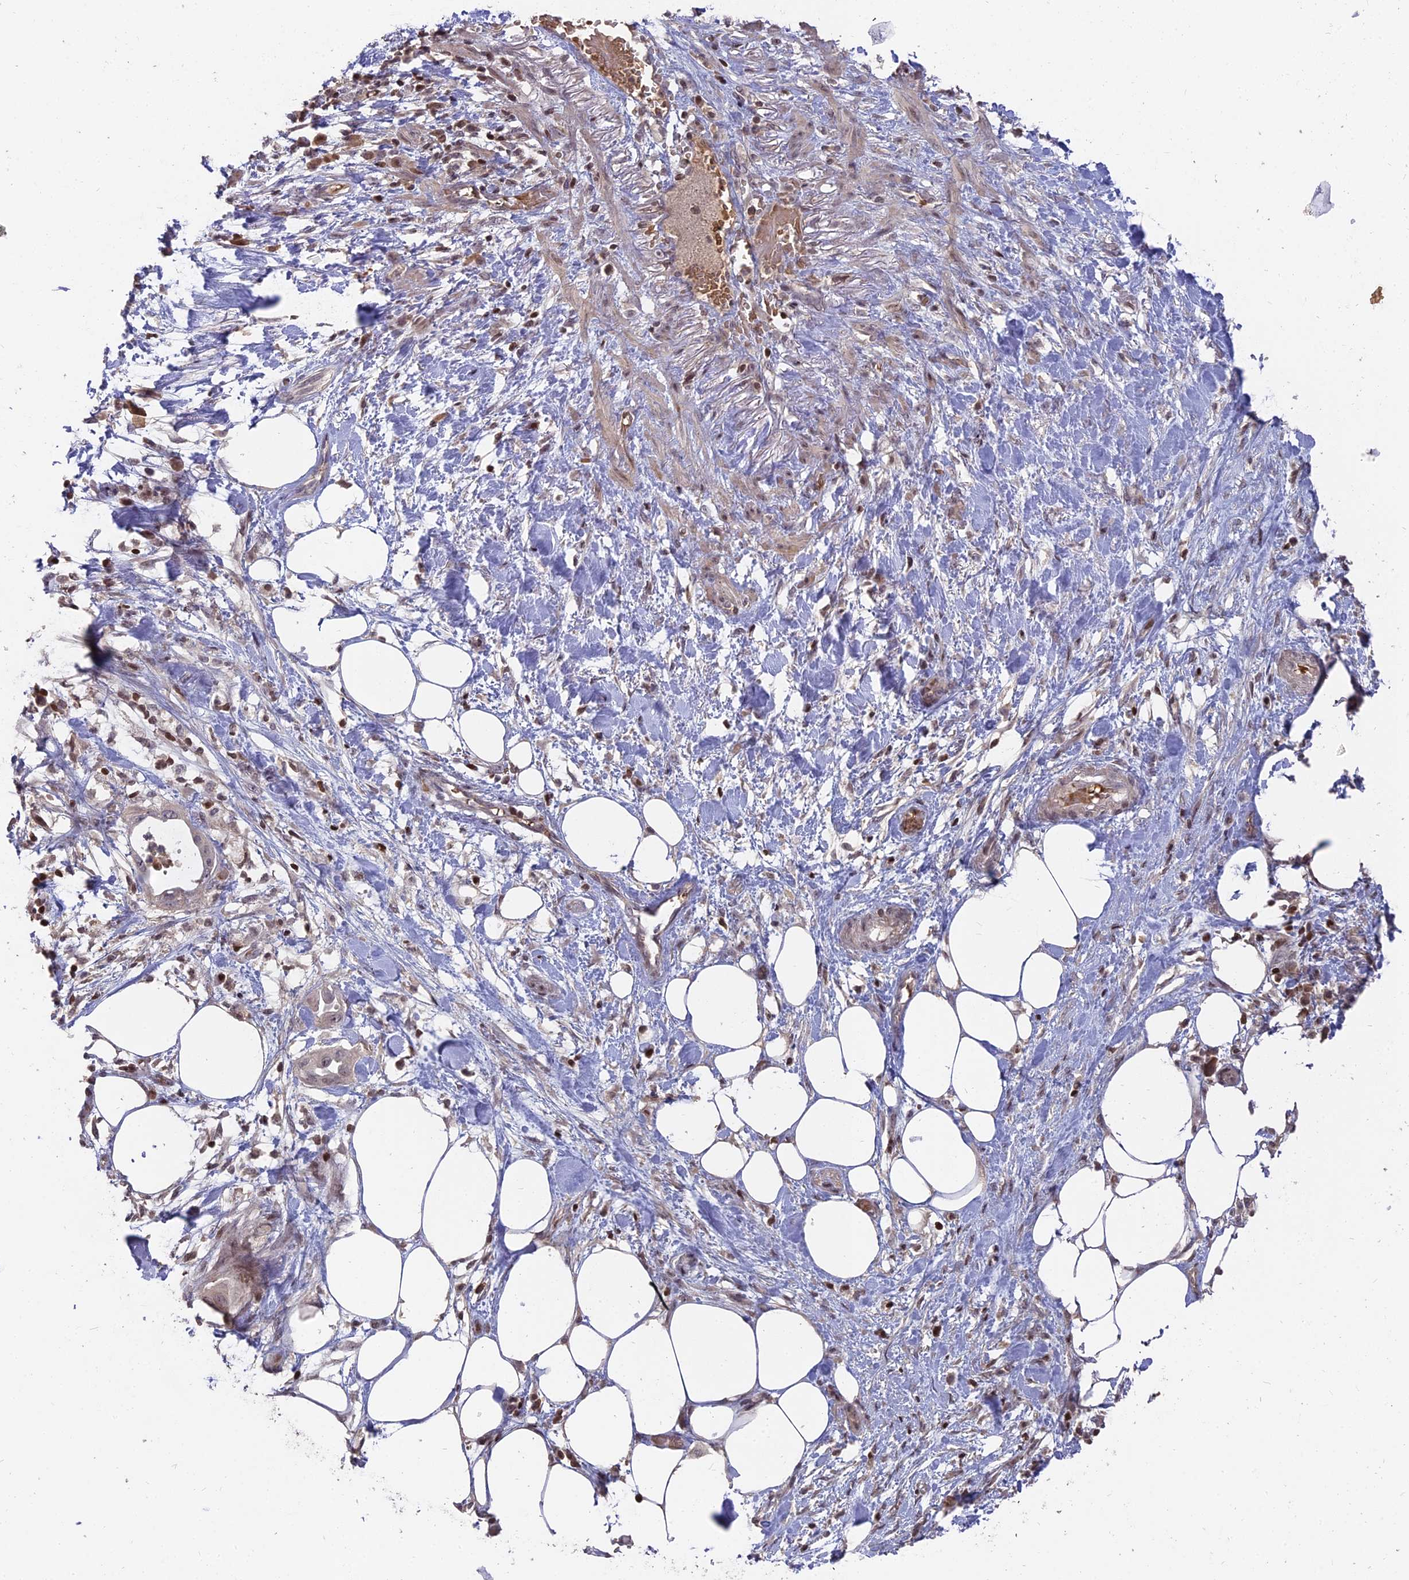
{"staining": {"intensity": "negative", "quantity": "none", "location": "none"}, "tissue": "pancreatic cancer", "cell_type": "Tumor cells", "image_type": "cancer", "snomed": [{"axis": "morphology", "description": "Adenocarcinoma, NOS"}, {"axis": "topography", "description": "Pancreas"}], "caption": "Immunohistochemistry (IHC) image of neoplastic tissue: human pancreatic cancer (adenocarcinoma) stained with DAB (3,3'-diaminobenzidine) reveals no significant protein staining in tumor cells.", "gene": "NR1H3", "patient": {"sex": "male", "age": 68}}